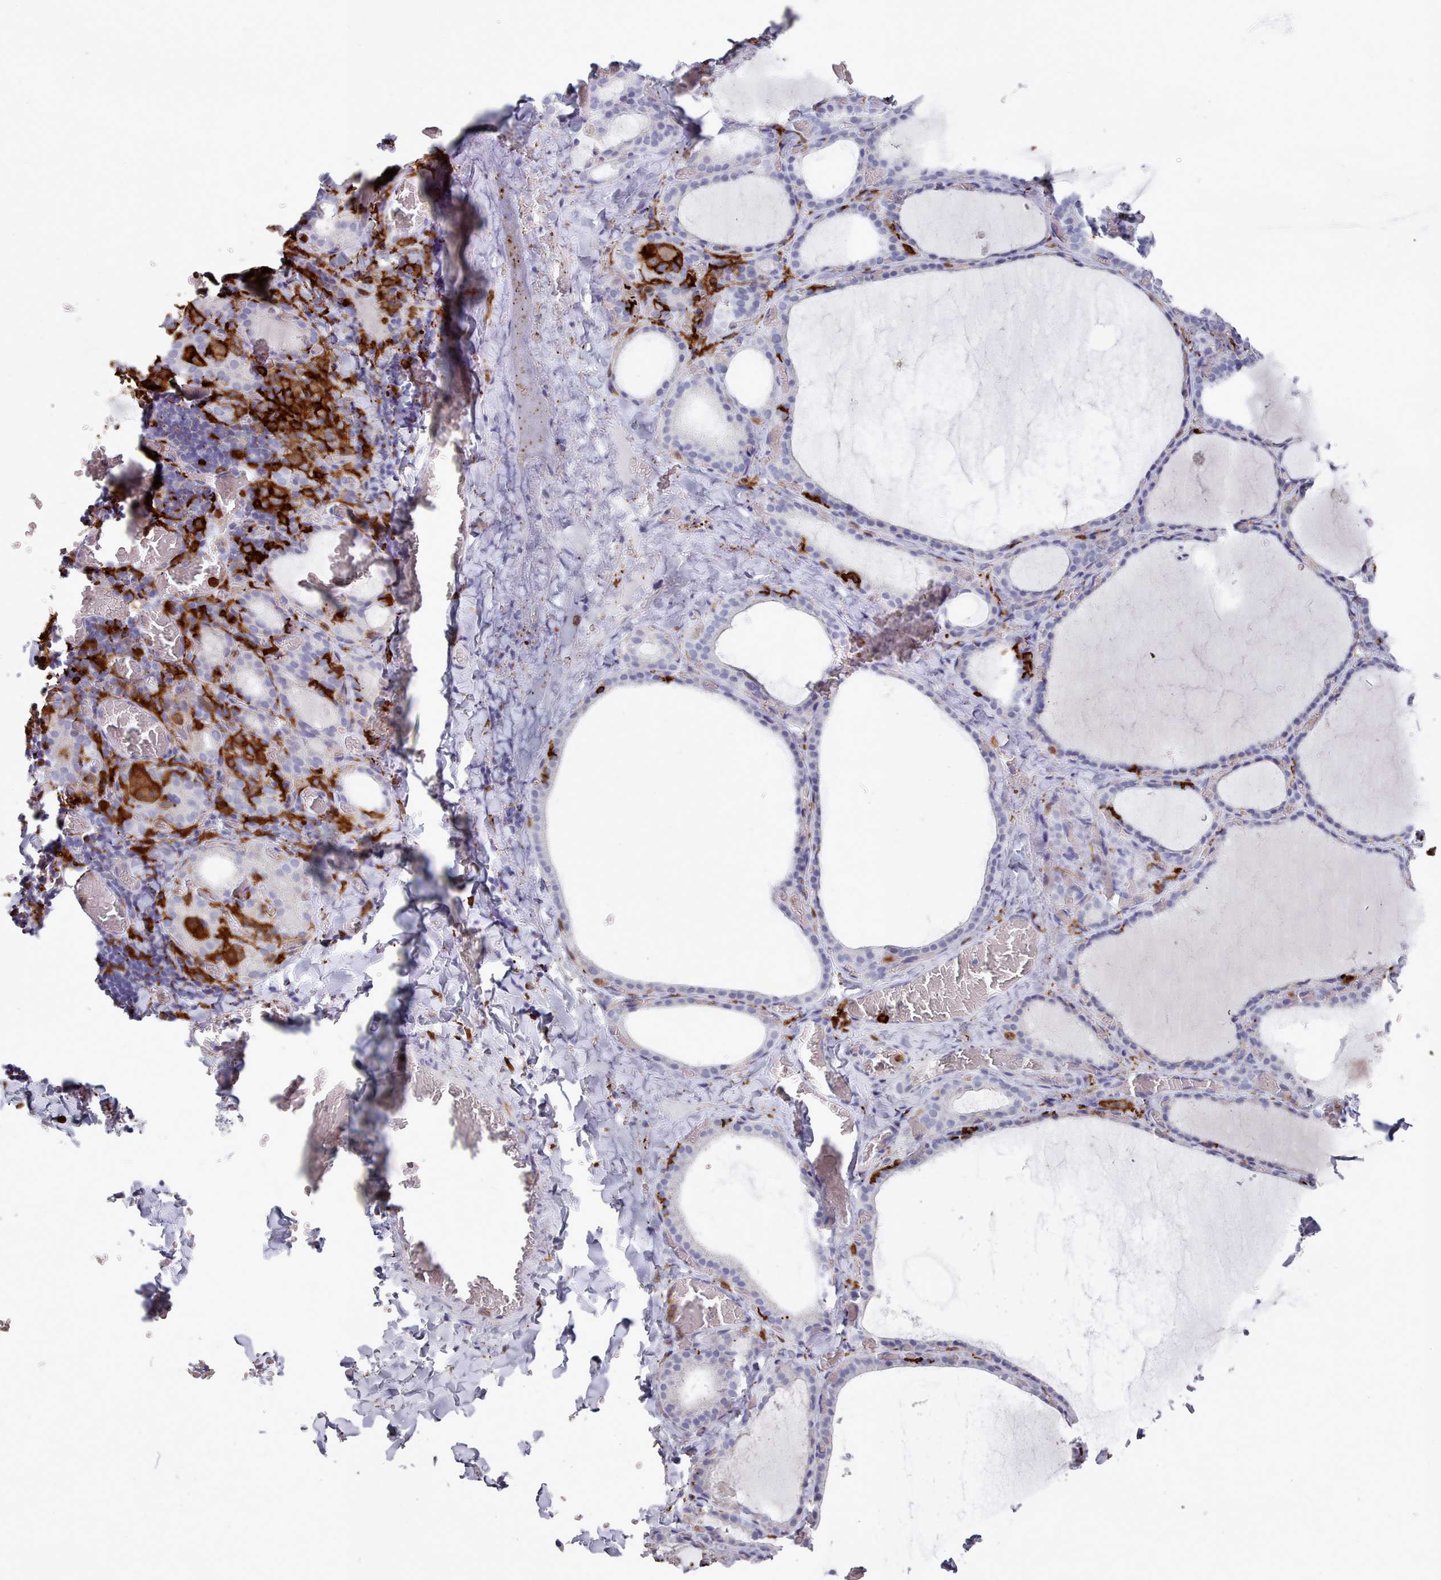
{"staining": {"intensity": "negative", "quantity": "none", "location": "none"}, "tissue": "thyroid gland", "cell_type": "Glandular cells", "image_type": "normal", "snomed": [{"axis": "morphology", "description": "Normal tissue, NOS"}, {"axis": "topography", "description": "Thyroid gland"}], "caption": "Immunohistochemistry photomicrograph of benign thyroid gland stained for a protein (brown), which displays no positivity in glandular cells.", "gene": "AIF1", "patient": {"sex": "female", "age": 39}}